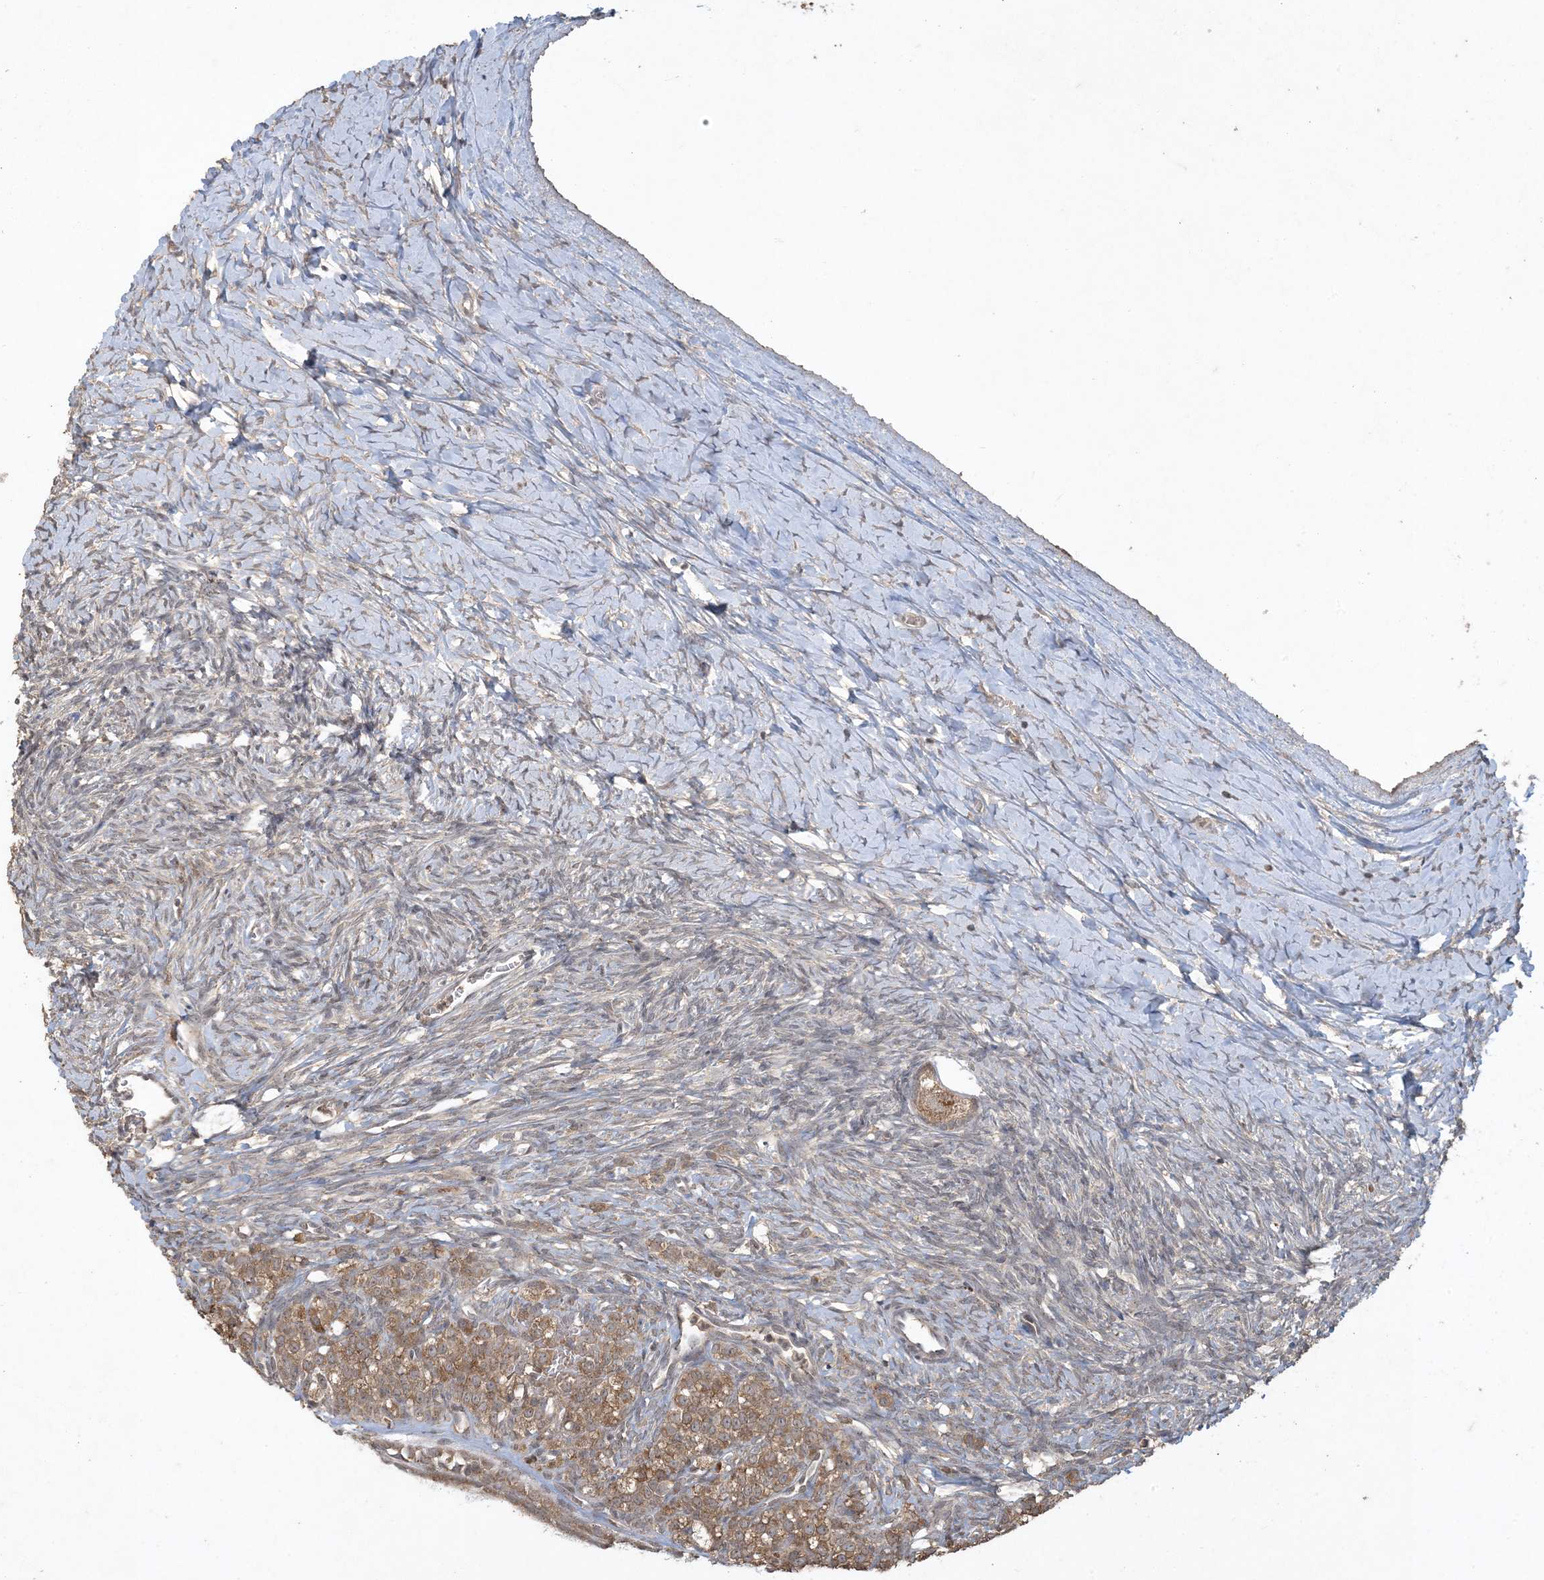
{"staining": {"intensity": "moderate", "quantity": ">75%", "location": "cytoplasmic/membranous"}, "tissue": "ovary", "cell_type": "Follicle cells", "image_type": "normal", "snomed": [{"axis": "morphology", "description": "Normal tissue, NOS"}, {"axis": "morphology", "description": "Developmental malformation"}, {"axis": "topography", "description": "Ovary"}], "caption": "Human ovary stained for a protein (brown) demonstrates moderate cytoplasmic/membranous positive staining in approximately >75% of follicle cells.", "gene": "EFCAB8", "patient": {"sex": "female", "age": 39}}